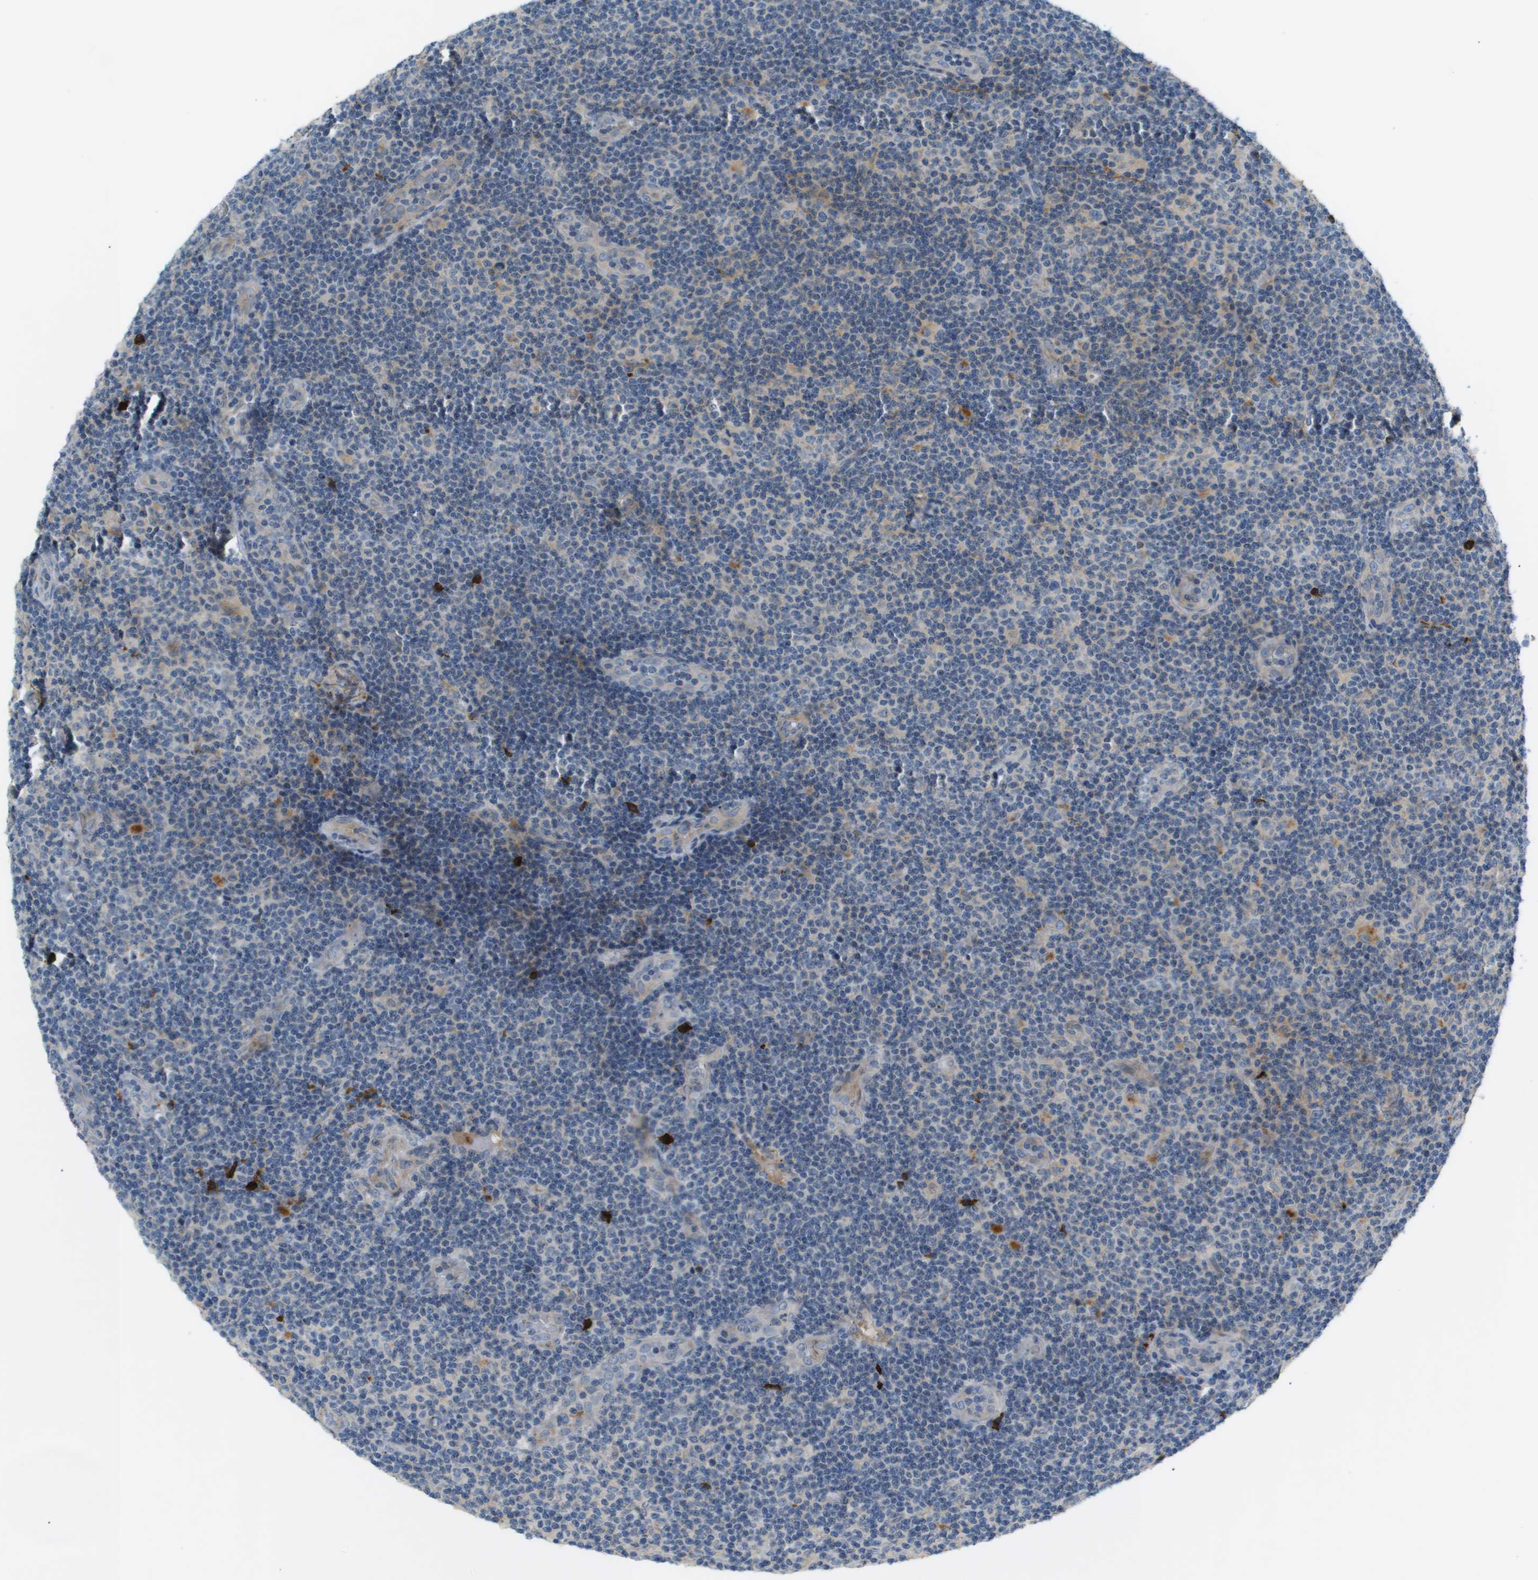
{"staining": {"intensity": "negative", "quantity": "none", "location": "none"}, "tissue": "lymphoma", "cell_type": "Tumor cells", "image_type": "cancer", "snomed": [{"axis": "morphology", "description": "Malignant lymphoma, non-Hodgkin's type, Low grade"}, {"axis": "topography", "description": "Lymph node"}], "caption": "A high-resolution histopathology image shows immunohistochemistry staining of lymphoma, which demonstrates no significant expression in tumor cells.", "gene": "VTN", "patient": {"sex": "male", "age": 83}}